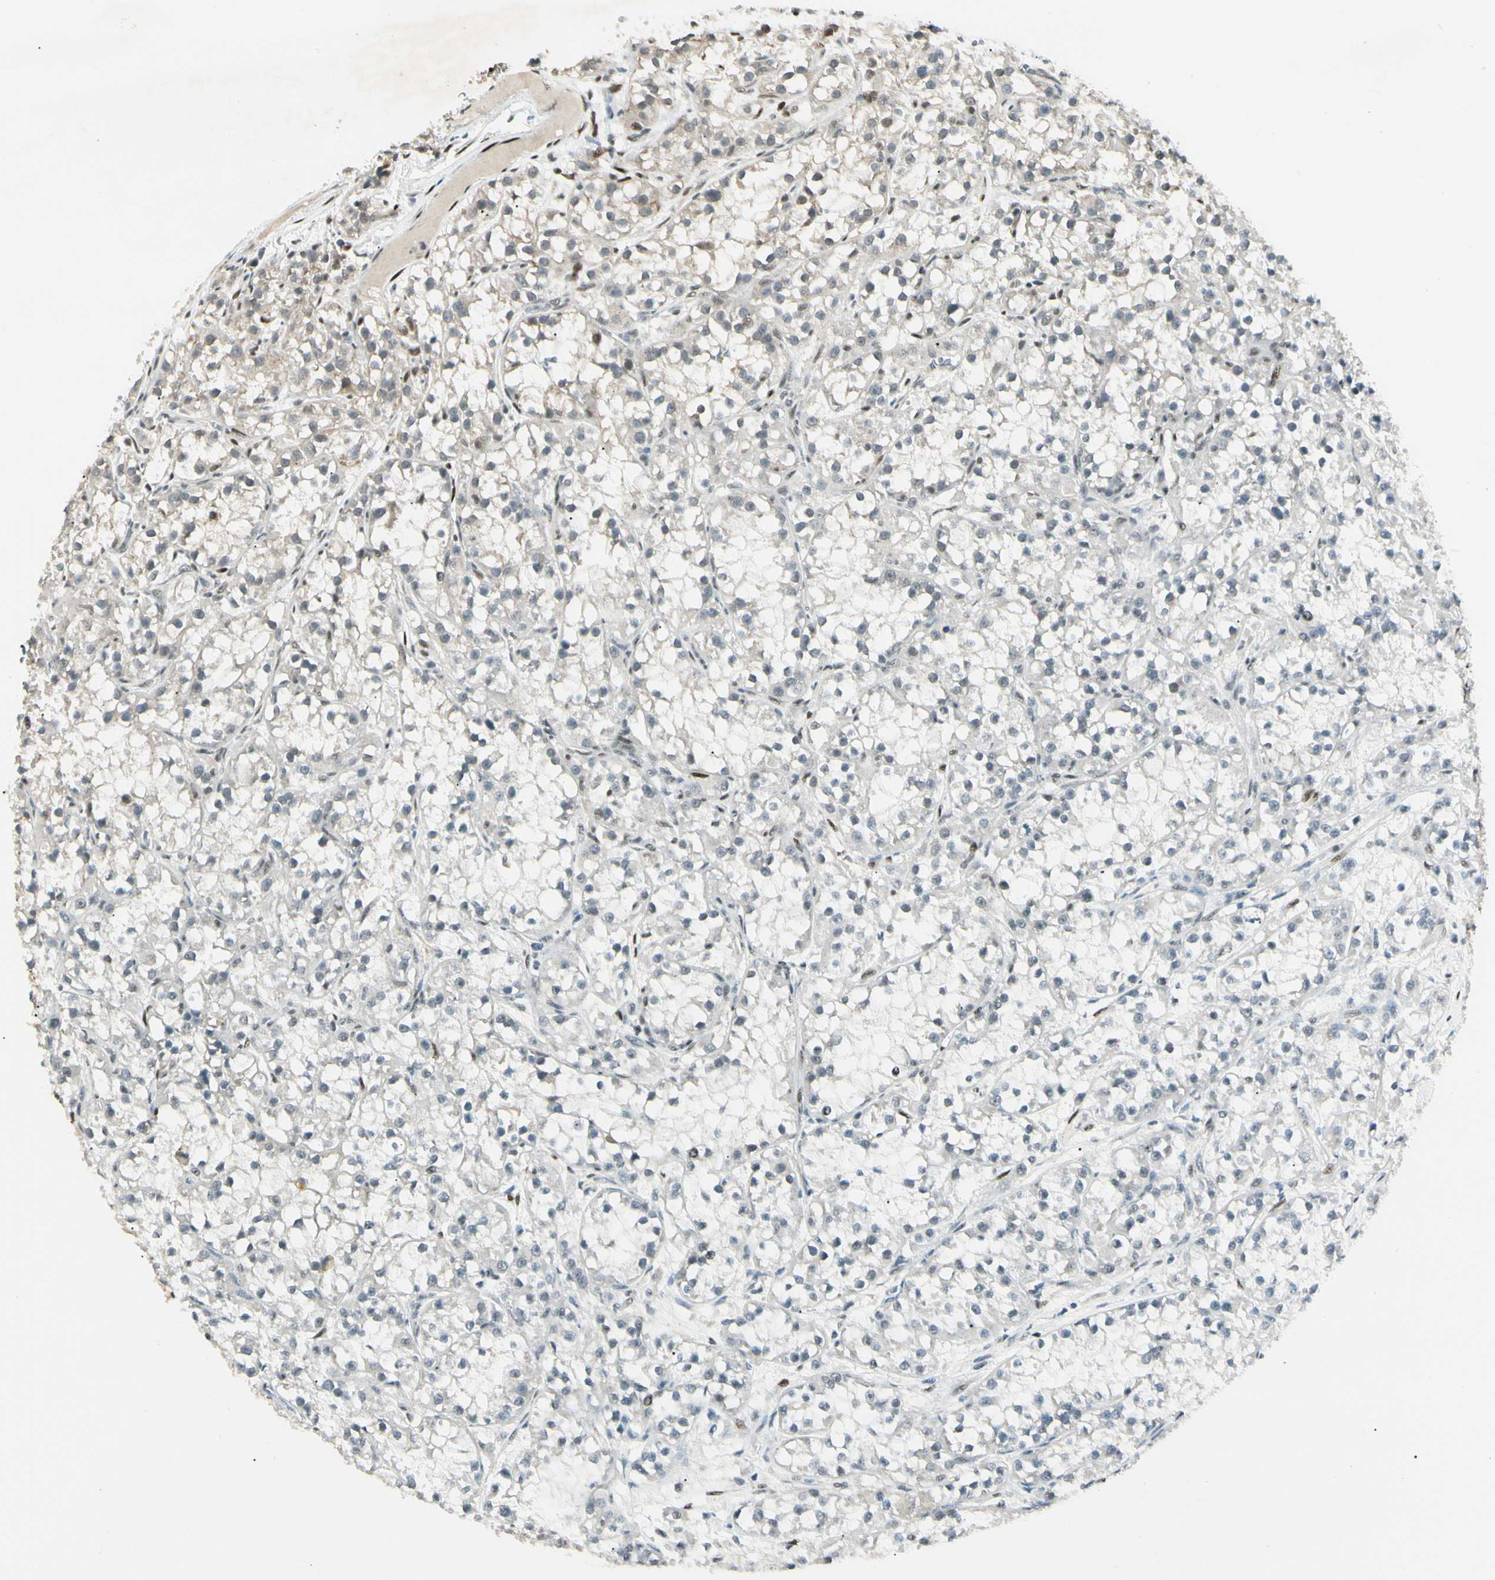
{"staining": {"intensity": "weak", "quantity": "<25%", "location": "cytoplasmic/membranous"}, "tissue": "renal cancer", "cell_type": "Tumor cells", "image_type": "cancer", "snomed": [{"axis": "morphology", "description": "Adenocarcinoma, NOS"}, {"axis": "topography", "description": "Kidney"}], "caption": "There is no significant positivity in tumor cells of renal adenocarcinoma.", "gene": "ATXN1", "patient": {"sex": "female", "age": 52}}